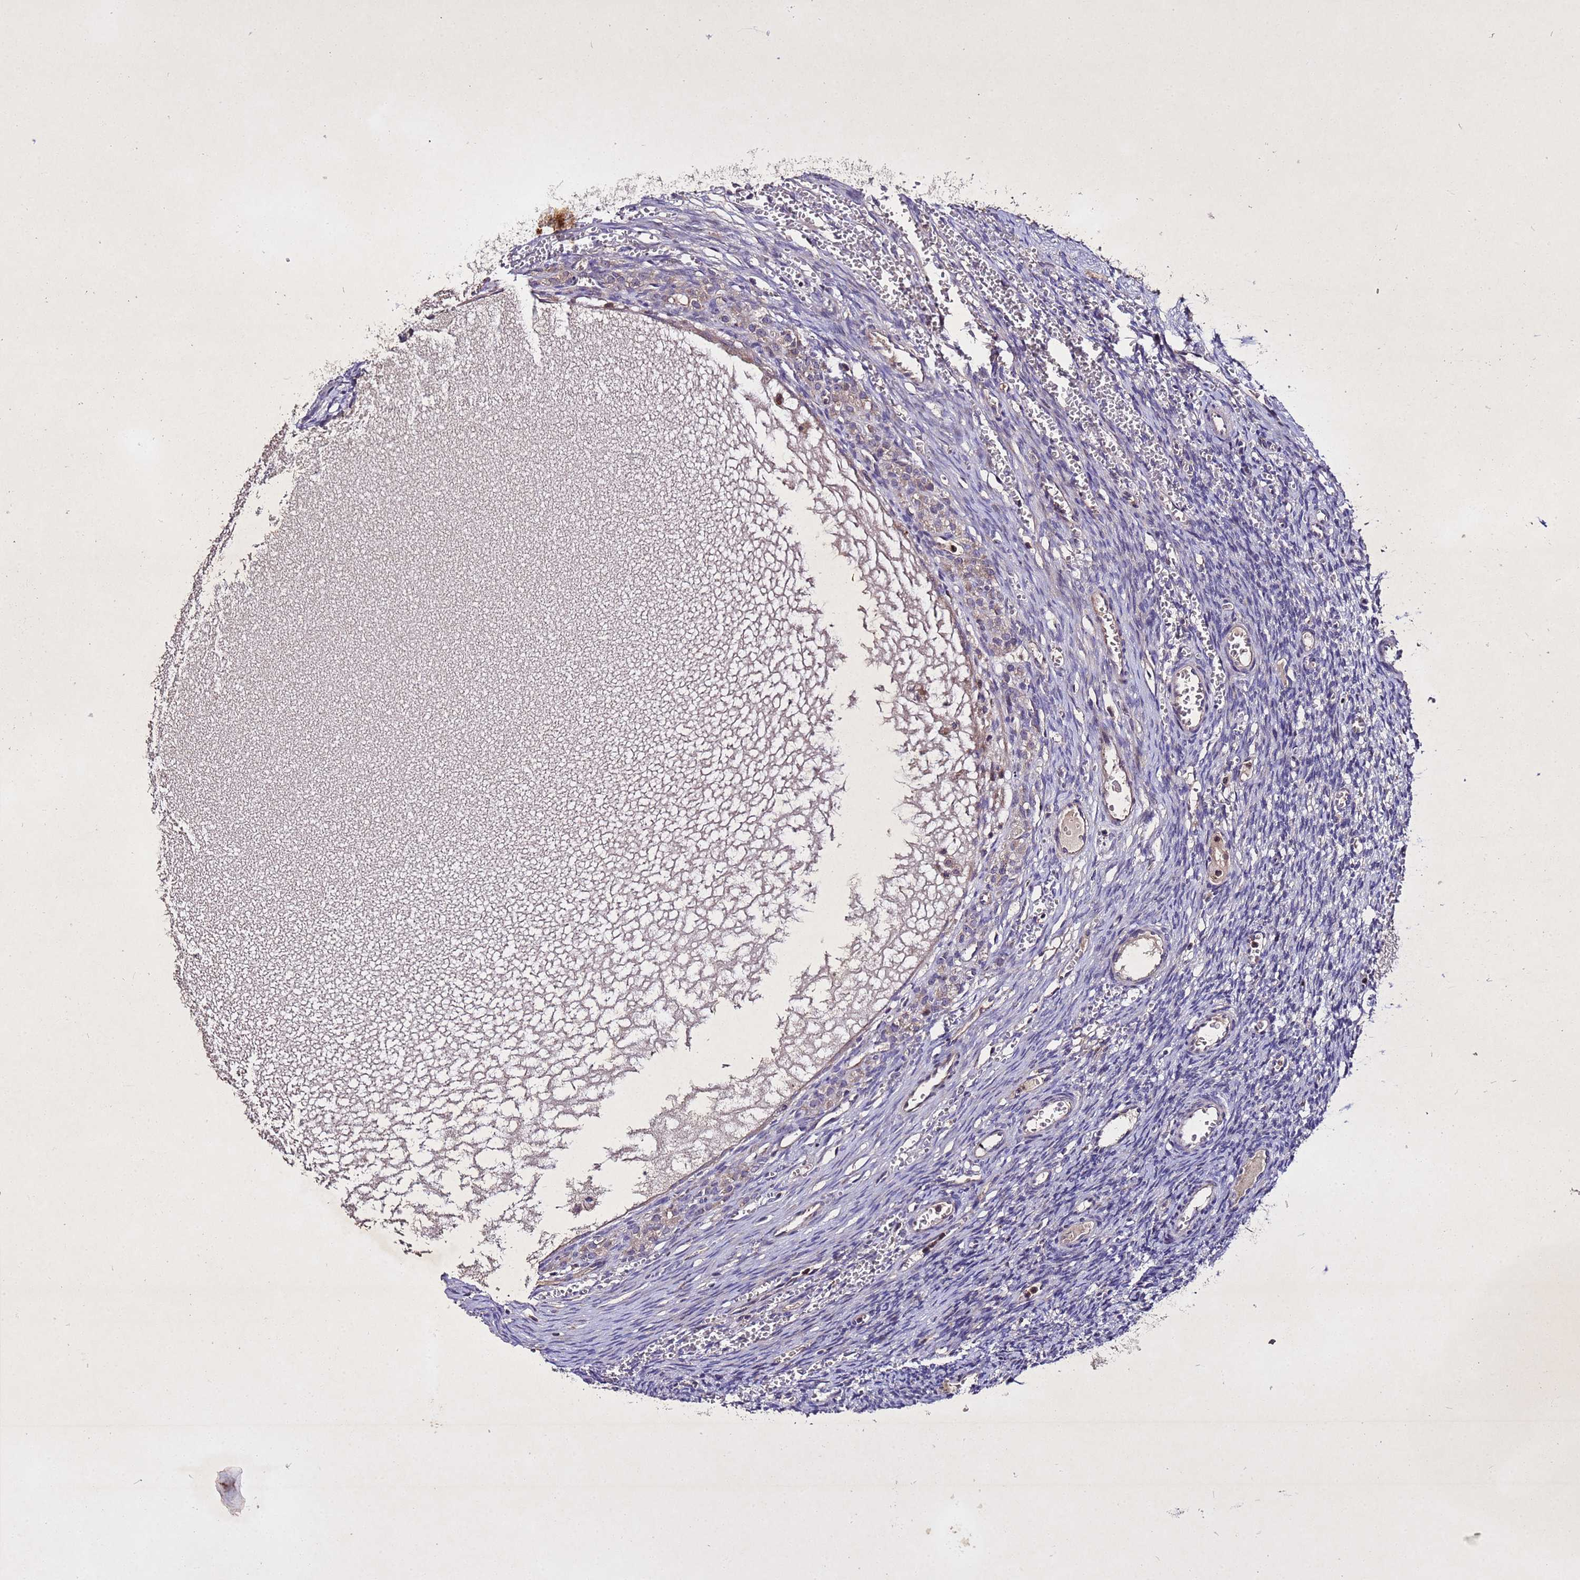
{"staining": {"intensity": "negative", "quantity": "none", "location": "none"}, "tissue": "ovary", "cell_type": "Ovarian stroma cells", "image_type": "normal", "snomed": [{"axis": "morphology", "description": "Normal tissue, NOS"}, {"axis": "topography", "description": "Ovary"}], "caption": "Ovarian stroma cells show no significant protein positivity in benign ovary. (Immunohistochemistry, brightfield microscopy, high magnification).", "gene": "SV2B", "patient": {"sex": "female", "age": 39}}